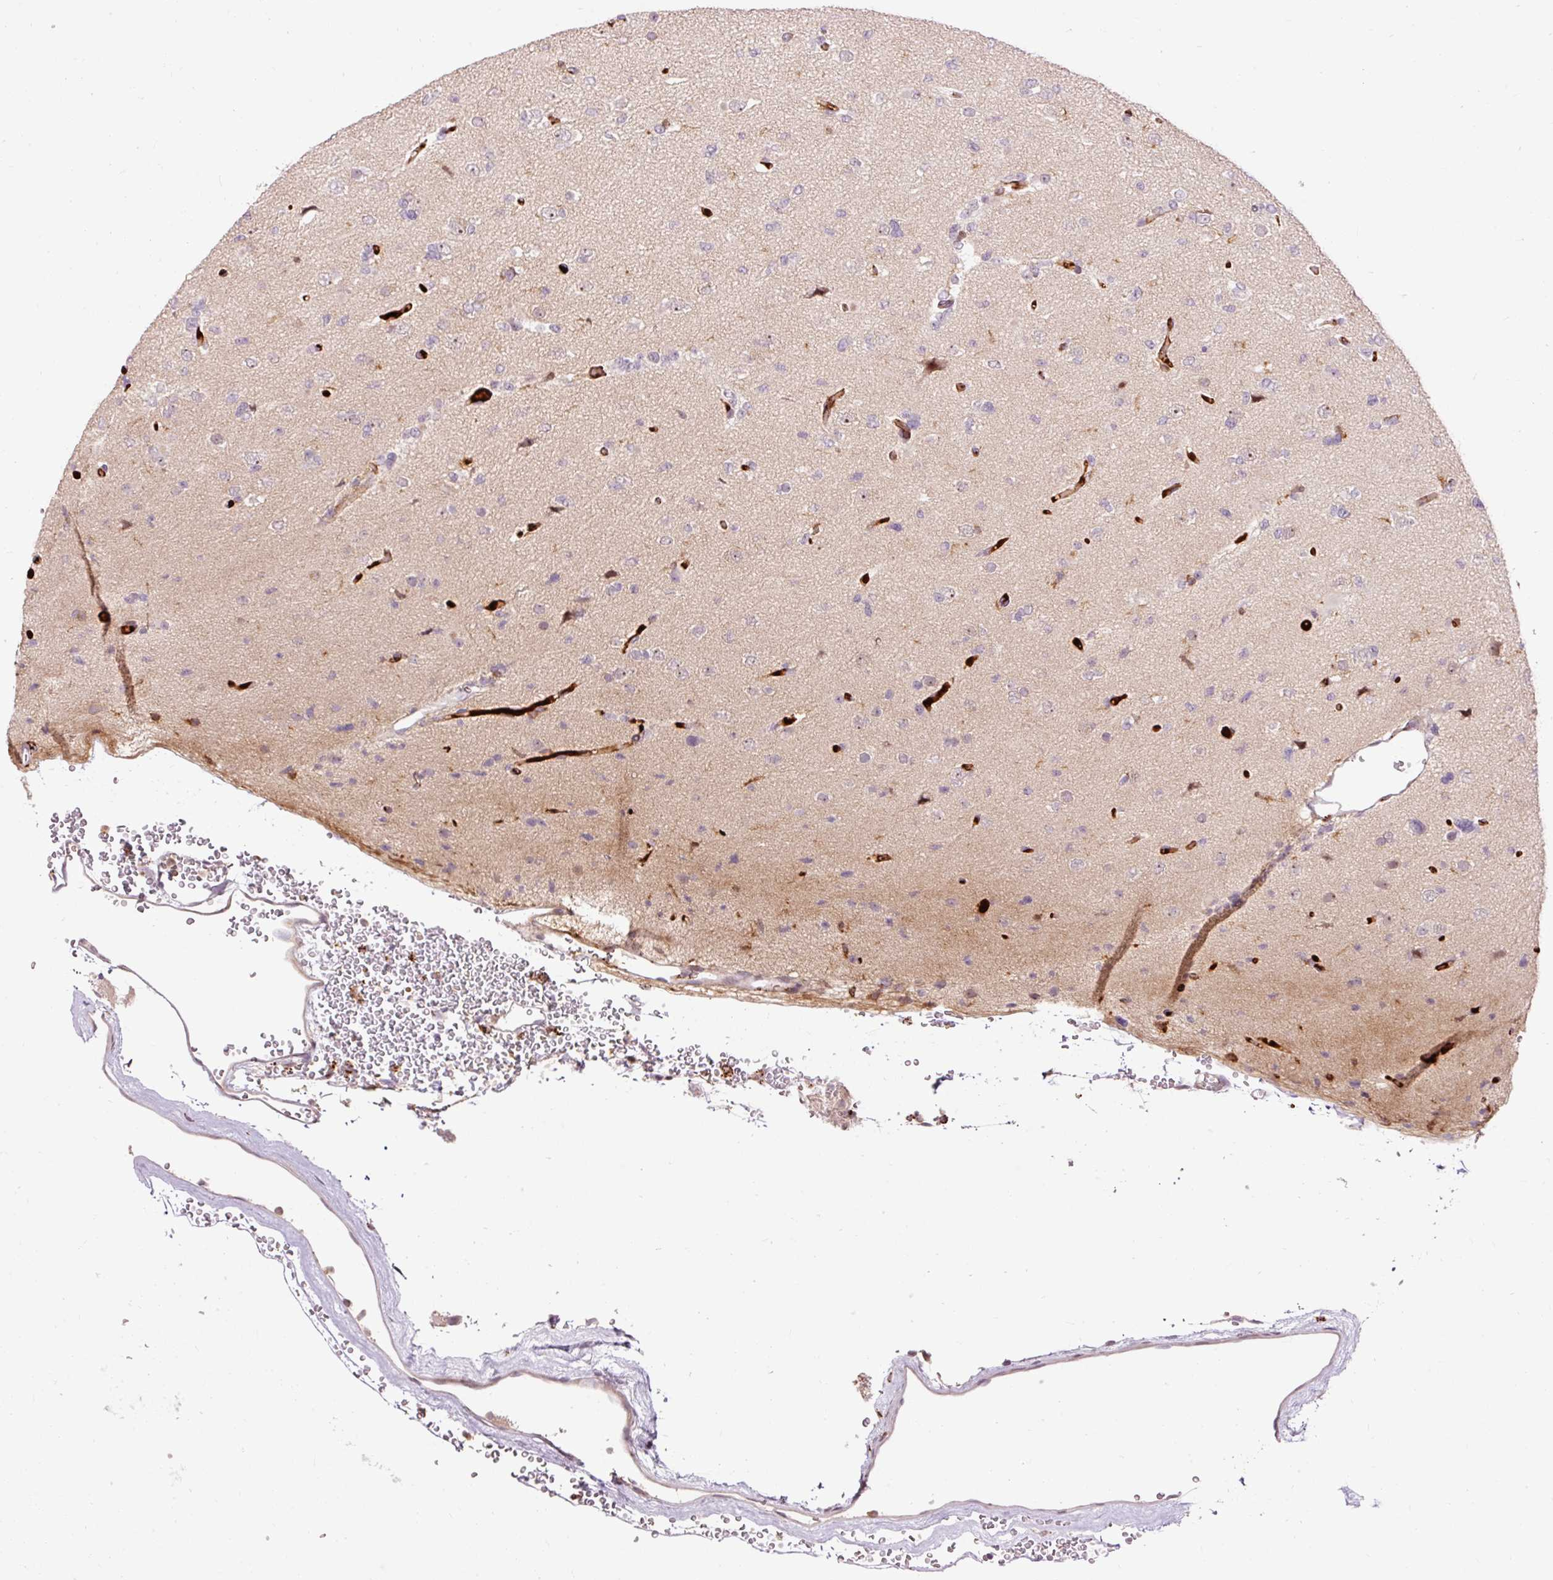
{"staining": {"intensity": "negative", "quantity": "none", "location": "none"}, "tissue": "glioma", "cell_type": "Tumor cells", "image_type": "cancer", "snomed": [{"axis": "morphology", "description": "Glioma, malignant, Low grade"}, {"axis": "topography", "description": "Brain"}], "caption": "Protein analysis of glioma displays no significant expression in tumor cells.", "gene": "CEBPZ", "patient": {"sex": "female", "age": 22}}